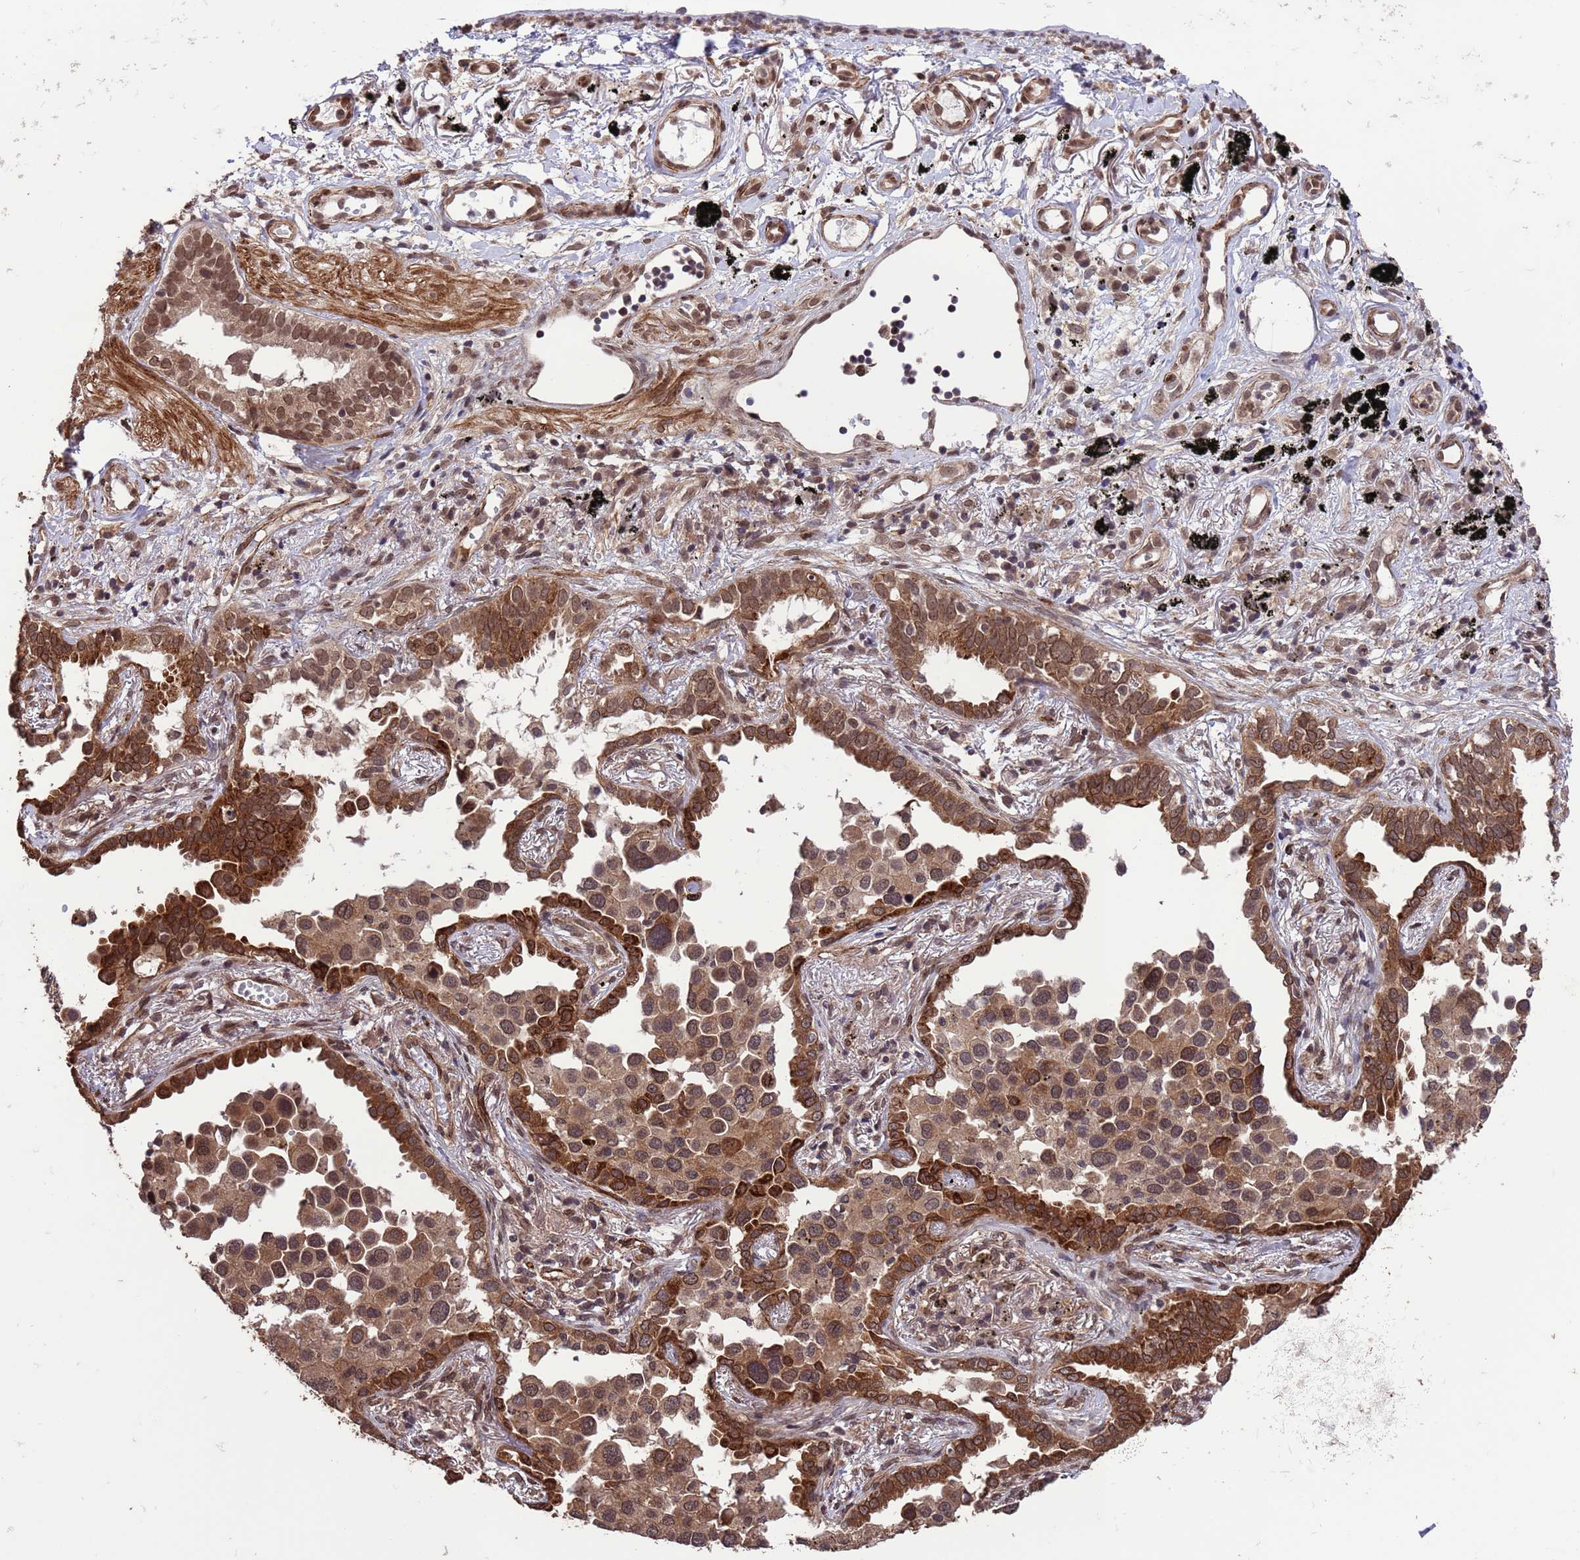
{"staining": {"intensity": "moderate", "quantity": ">75%", "location": "cytoplasmic/membranous,nuclear"}, "tissue": "lung cancer", "cell_type": "Tumor cells", "image_type": "cancer", "snomed": [{"axis": "morphology", "description": "Adenocarcinoma, NOS"}, {"axis": "topography", "description": "Lung"}], "caption": "There is medium levels of moderate cytoplasmic/membranous and nuclear positivity in tumor cells of lung cancer (adenocarcinoma), as demonstrated by immunohistochemical staining (brown color).", "gene": "VSTM4", "patient": {"sex": "male", "age": 67}}